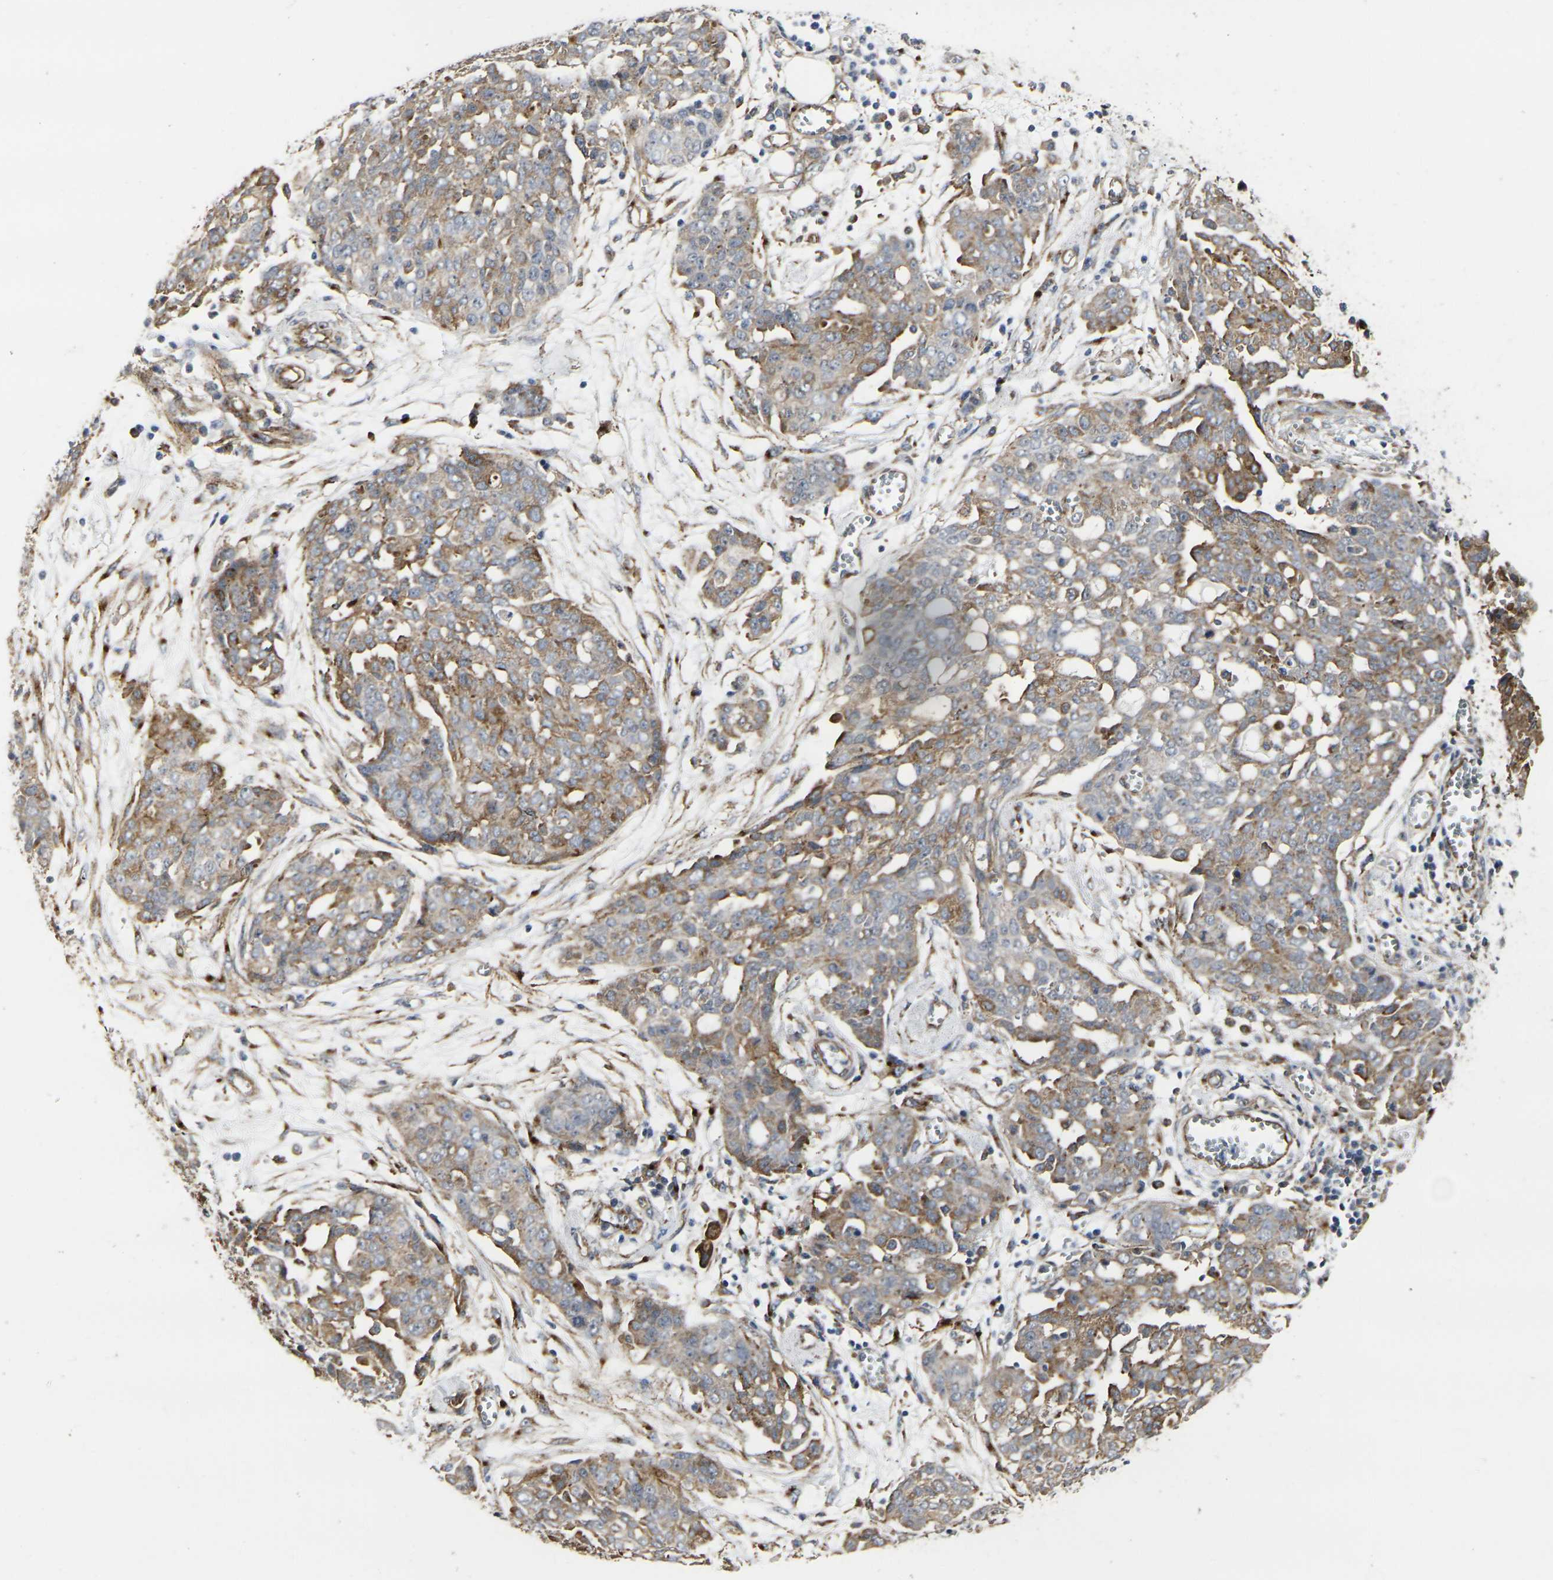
{"staining": {"intensity": "moderate", "quantity": "25%-75%", "location": "cytoplasmic/membranous"}, "tissue": "ovarian cancer", "cell_type": "Tumor cells", "image_type": "cancer", "snomed": [{"axis": "morphology", "description": "Cystadenocarcinoma, serous, NOS"}, {"axis": "topography", "description": "Soft tissue"}, {"axis": "topography", "description": "Ovary"}], "caption": "DAB (3,3'-diaminobenzidine) immunohistochemical staining of ovarian cancer (serous cystadenocarcinoma) reveals moderate cytoplasmic/membranous protein staining in approximately 25%-75% of tumor cells.", "gene": "MYOF", "patient": {"sex": "female", "age": 57}}